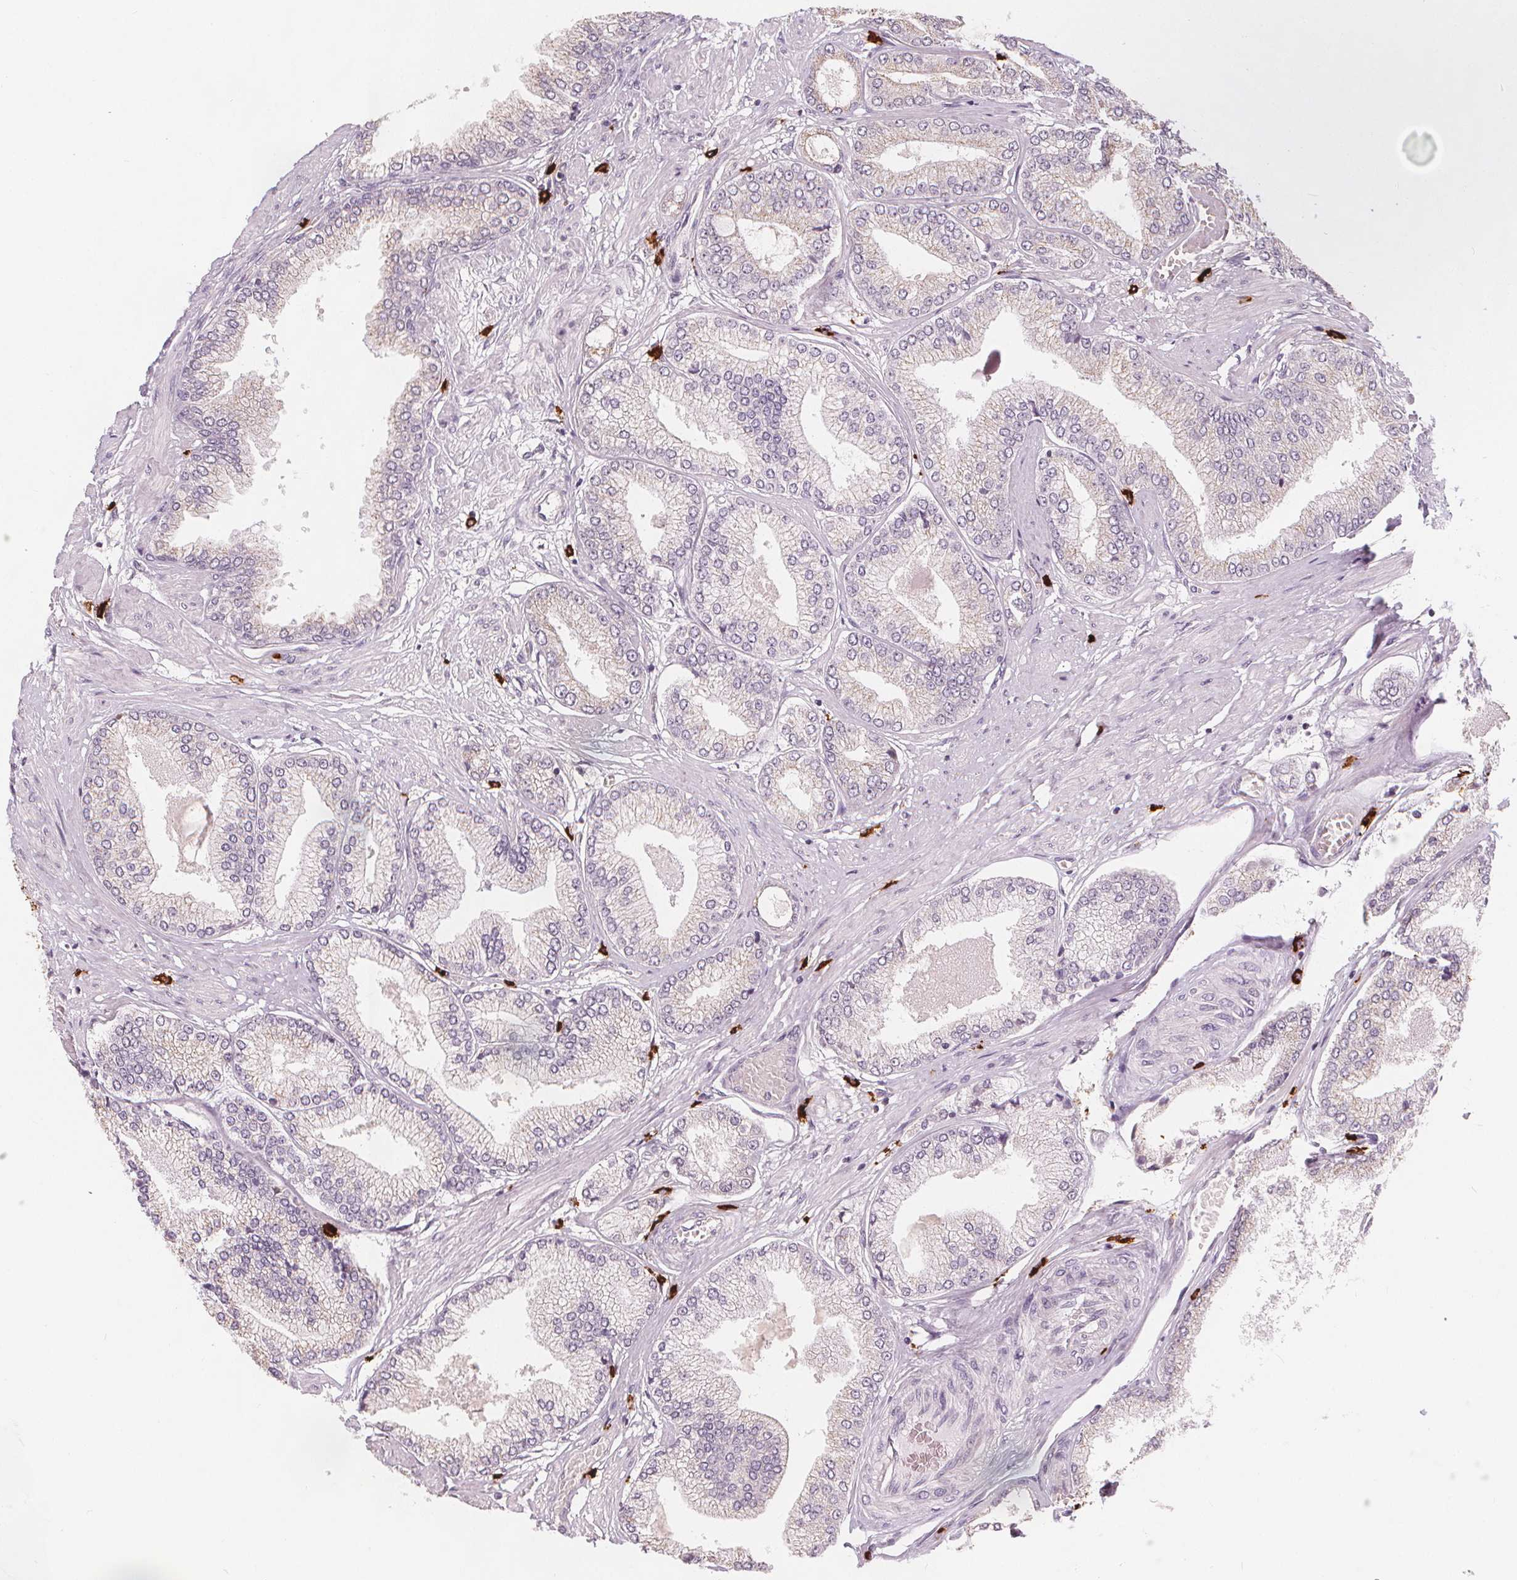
{"staining": {"intensity": "negative", "quantity": "none", "location": "none"}, "tissue": "prostate cancer", "cell_type": "Tumor cells", "image_type": "cancer", "snomed": [{"axis": "morphology", "description": "Adenocarcinoma, Low grade"}, {"axis": "topography", "description": "Prostate"}], "caption": "The image exhibits no staining of tumor cells in prostate cancer (low-grade adenocarcinoma).", "gene": "TIPIN", "patient": {"sex": "male", "age": 55}}